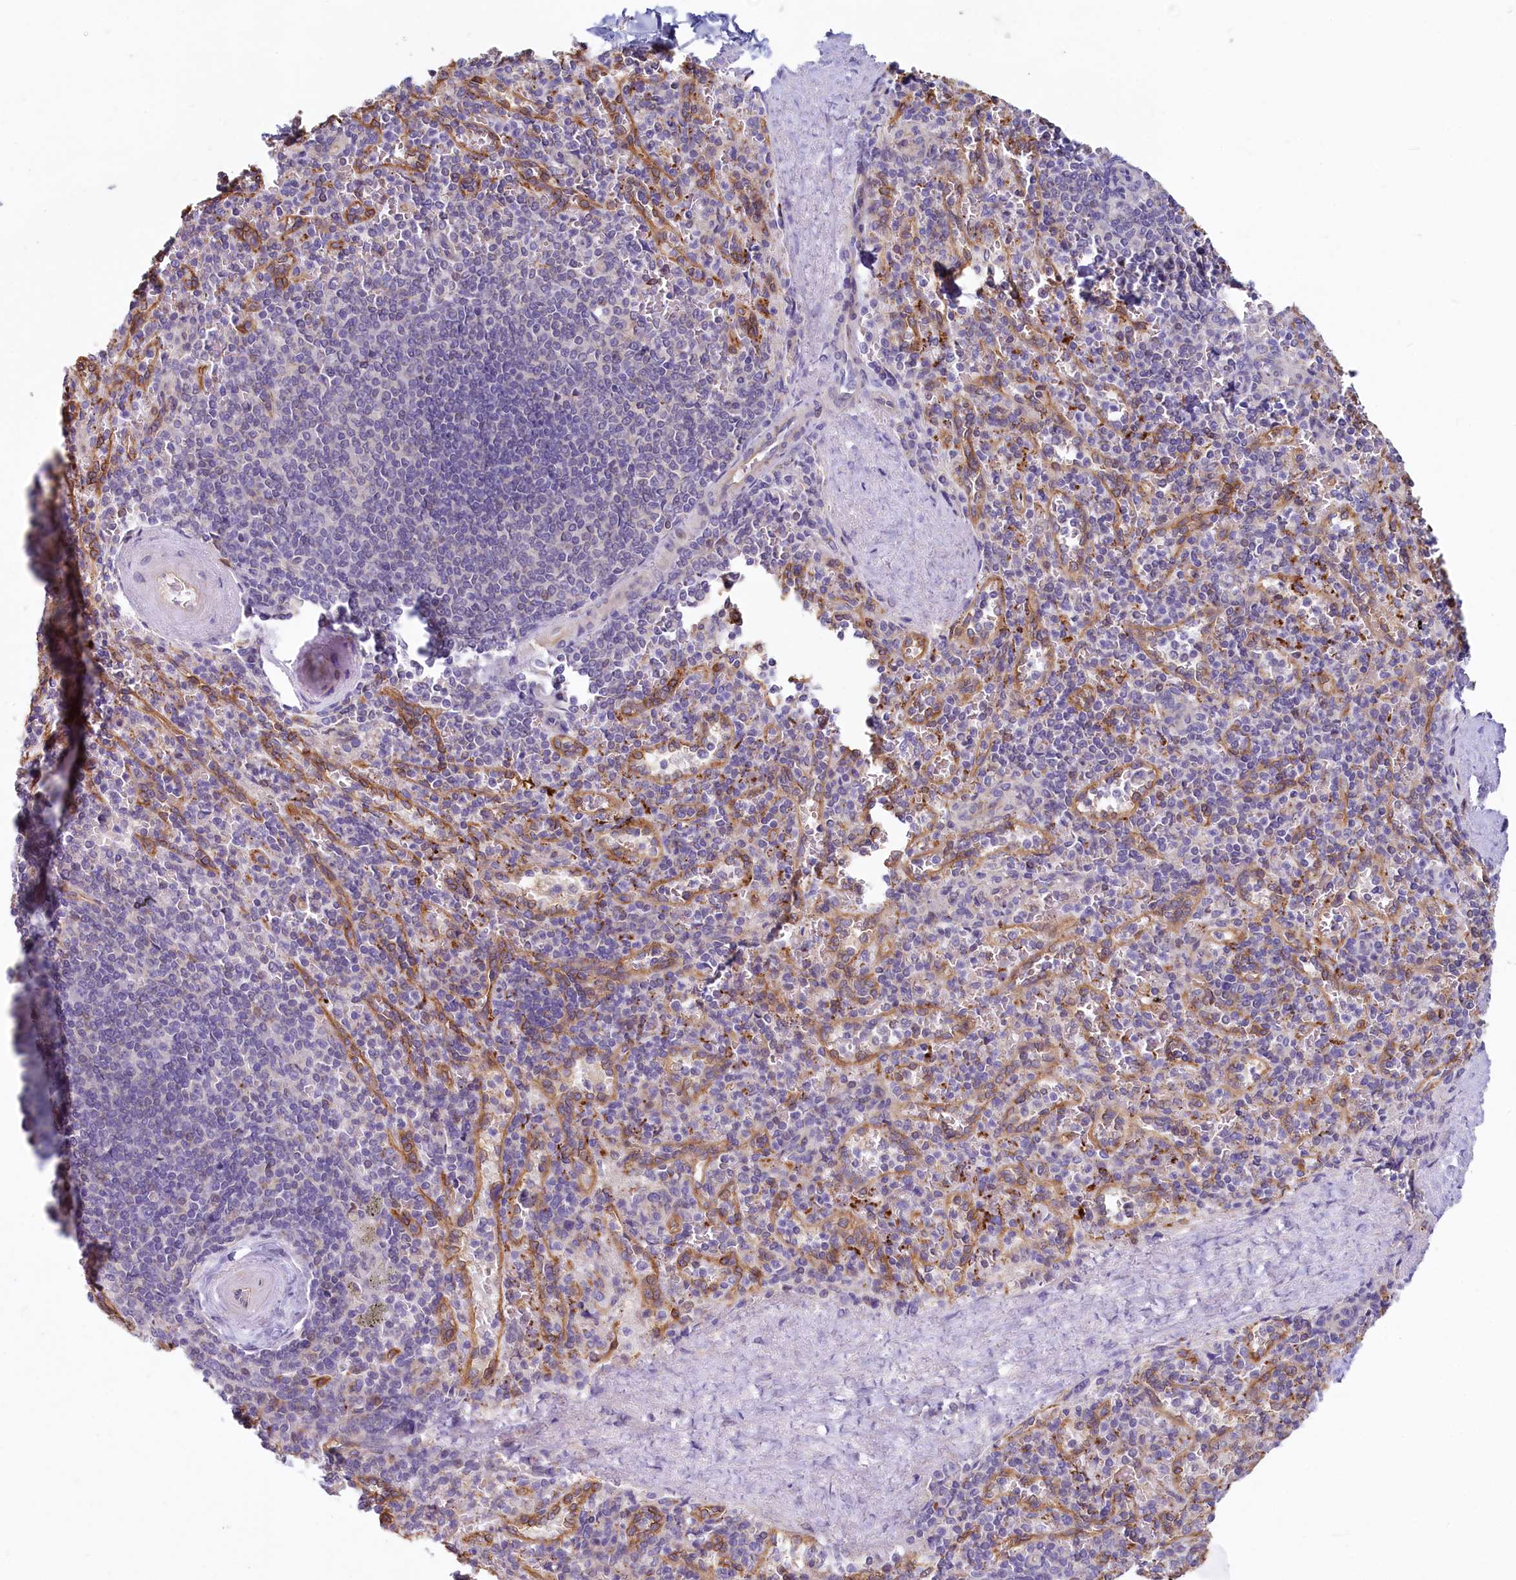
{"staining": {"intensity": "negative", "quantity": "none", "location": "none"}, "tissue": "spleen", "cell_type": "Cells in red pulp", "image_type": "normal", "snomed": [{"axis": "morphology", "description": "Normal tissue, NOS"}, {"axis": "topography", "description": "Spleen"}], "caption": "Spleen stained for a protein using immunohistochemistry (IHC) exhibits no expression cells in red pulp.", "gene": "LMOD3", "patient": {"sex": "male", "age": 82}}